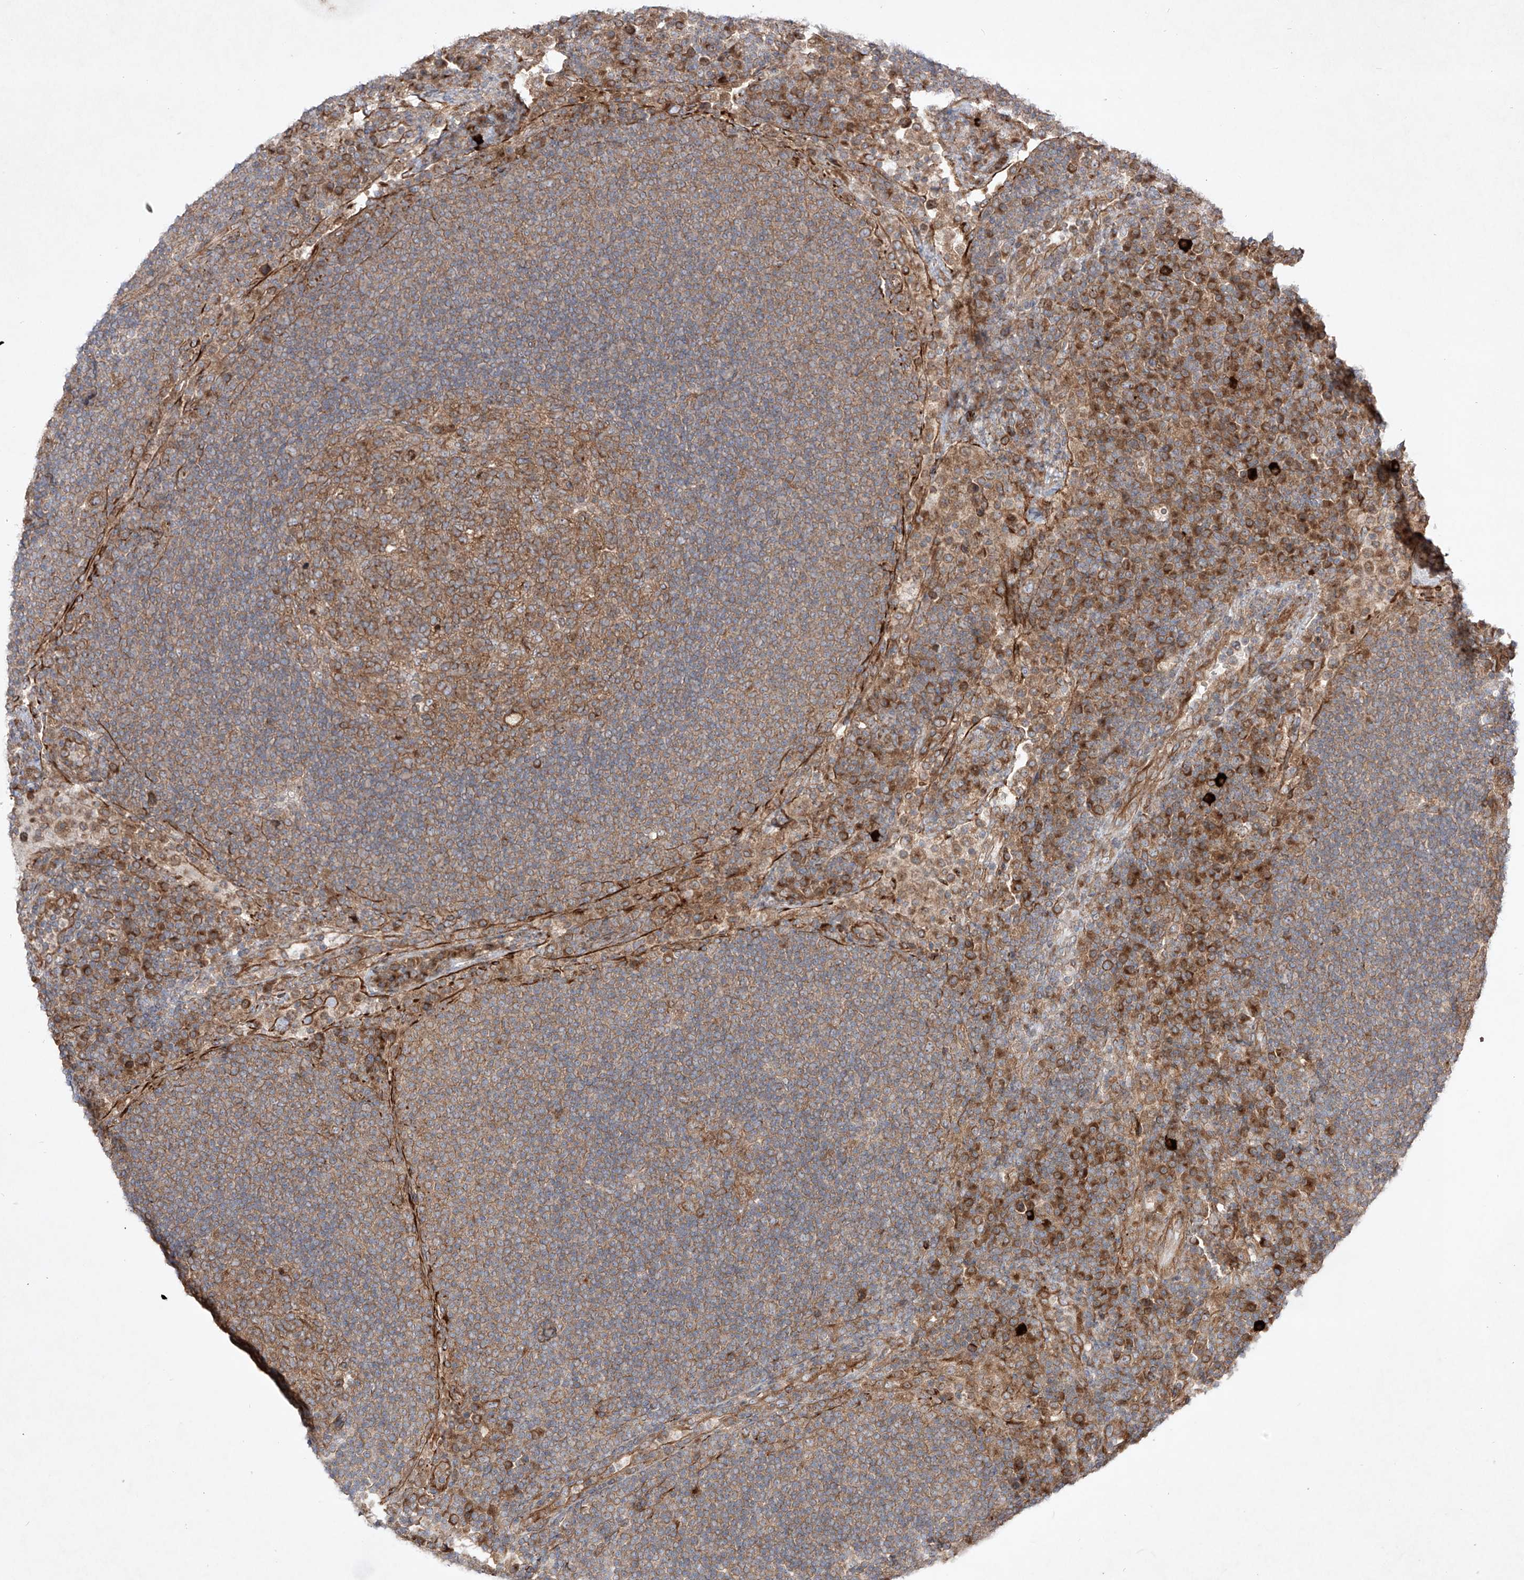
{"staining": {"intensity": "moderate", "quantity": ">75%", "location": "cytoplasmic/membranous"}, "tissue": "lymph node", "cell_type": "Germinal center cells", "image_type": "normal", "snomed": [{"axis": "morphology", "description": "Normal tissue, NOS"}, {"axis": "topography", "description": "Lymph node"}], "caption": "Lymph node was stained to show a protein in brown. There is medium levels of moderate cytoplasmic/membranous positivity in approximately >75% of germinal center cells. Nuclei are stained in blue.", "gene": "YKT6", "patient": {"sex": "female", "age": 53}}